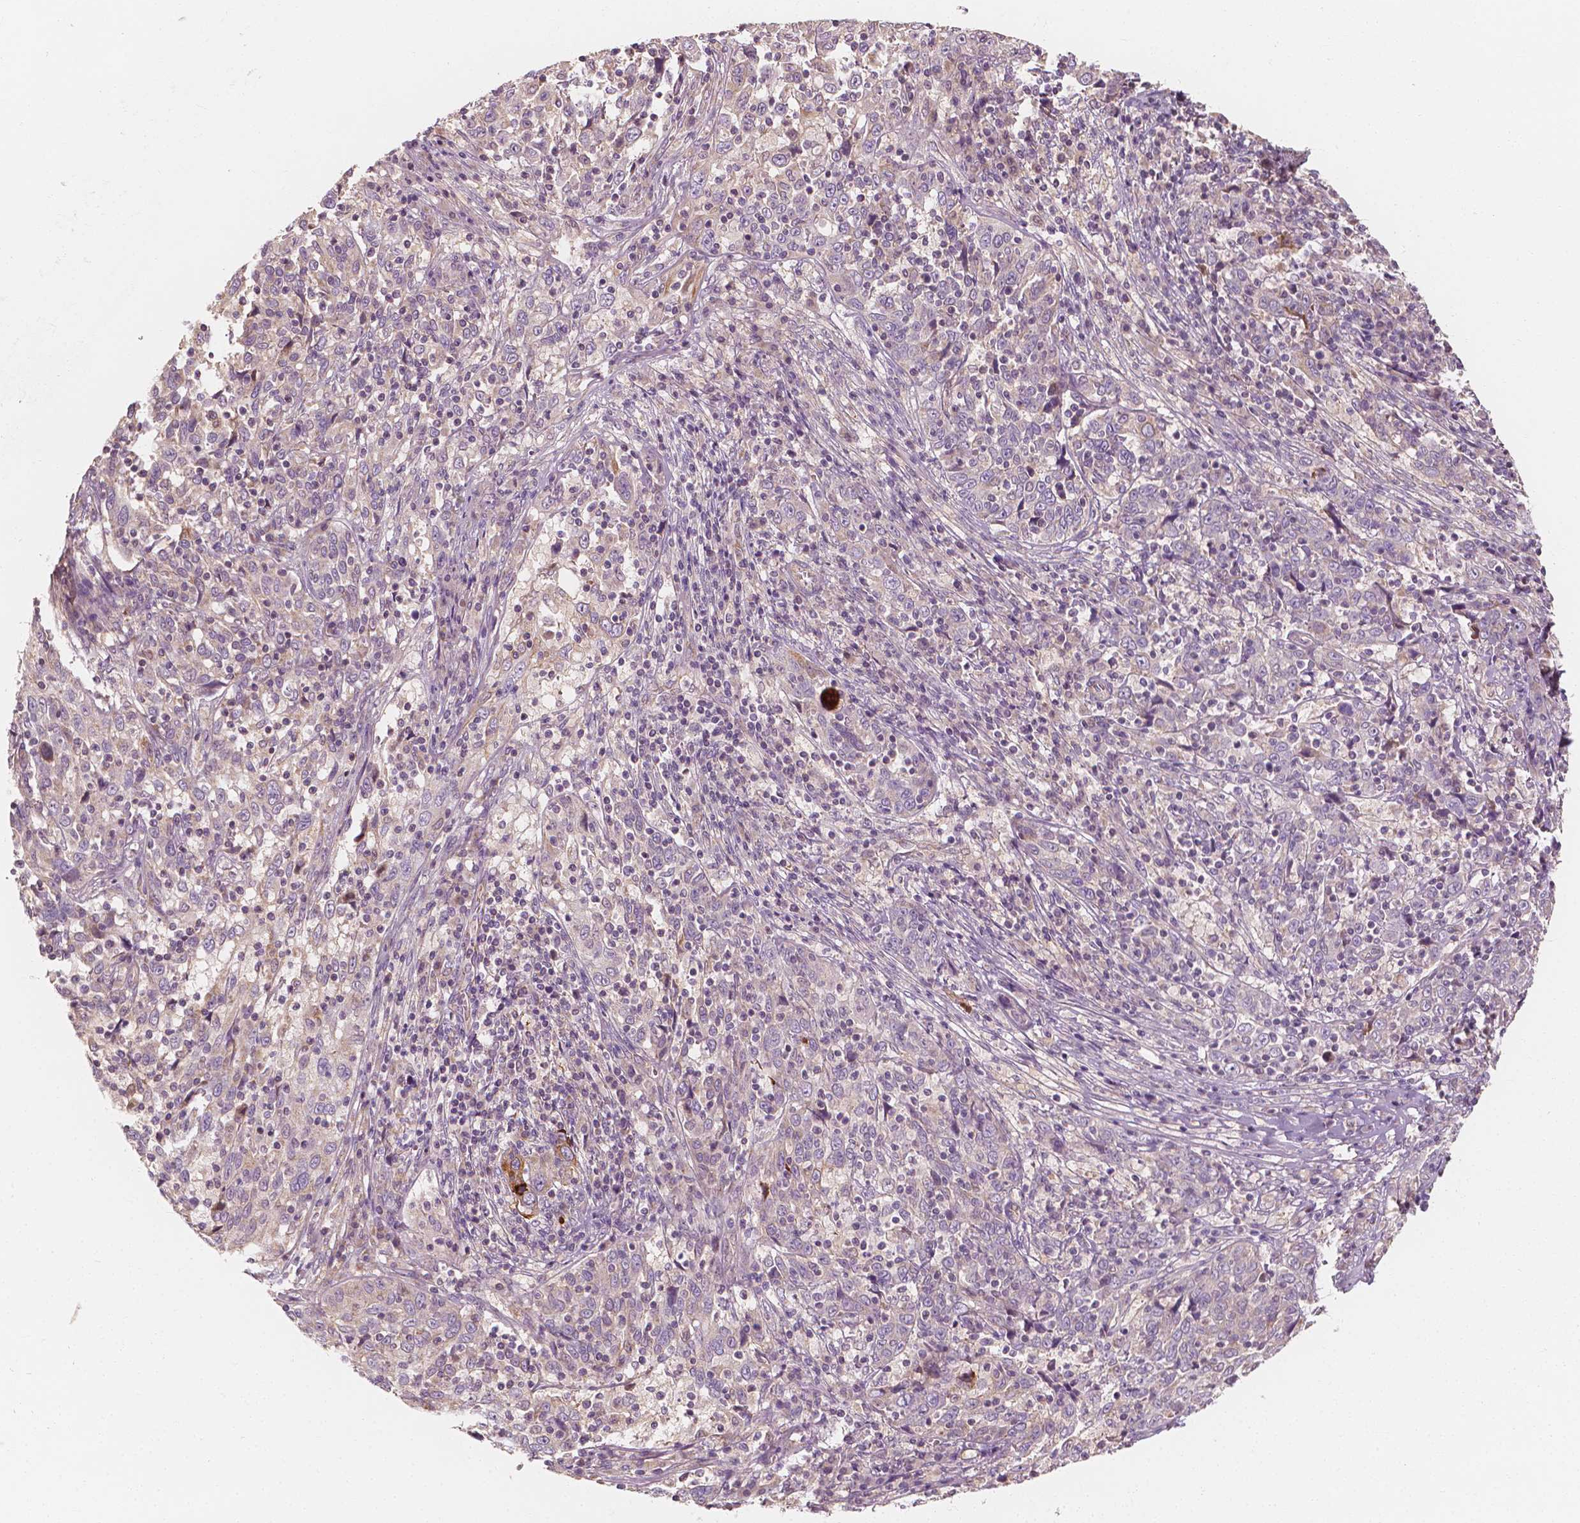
{"staining": {"intensity": "negative", "quantity": "none", "location": "none"}, "tissue": "cervical cancer", "cell_type": "Tumor cells", "image_type": "cancer", "snomed": [{"axis": "morphology", "description": "Squamous cell carcinoma, NOS"}, {"axis": "topography", "description": "Cervix"}], "caption": "A photomicrograph of human squamous cell carcinoma (cervical) is negative for staining in tumor cells.", "gene": "SHPK", "patient": {"sex": "female", "age": 46}}